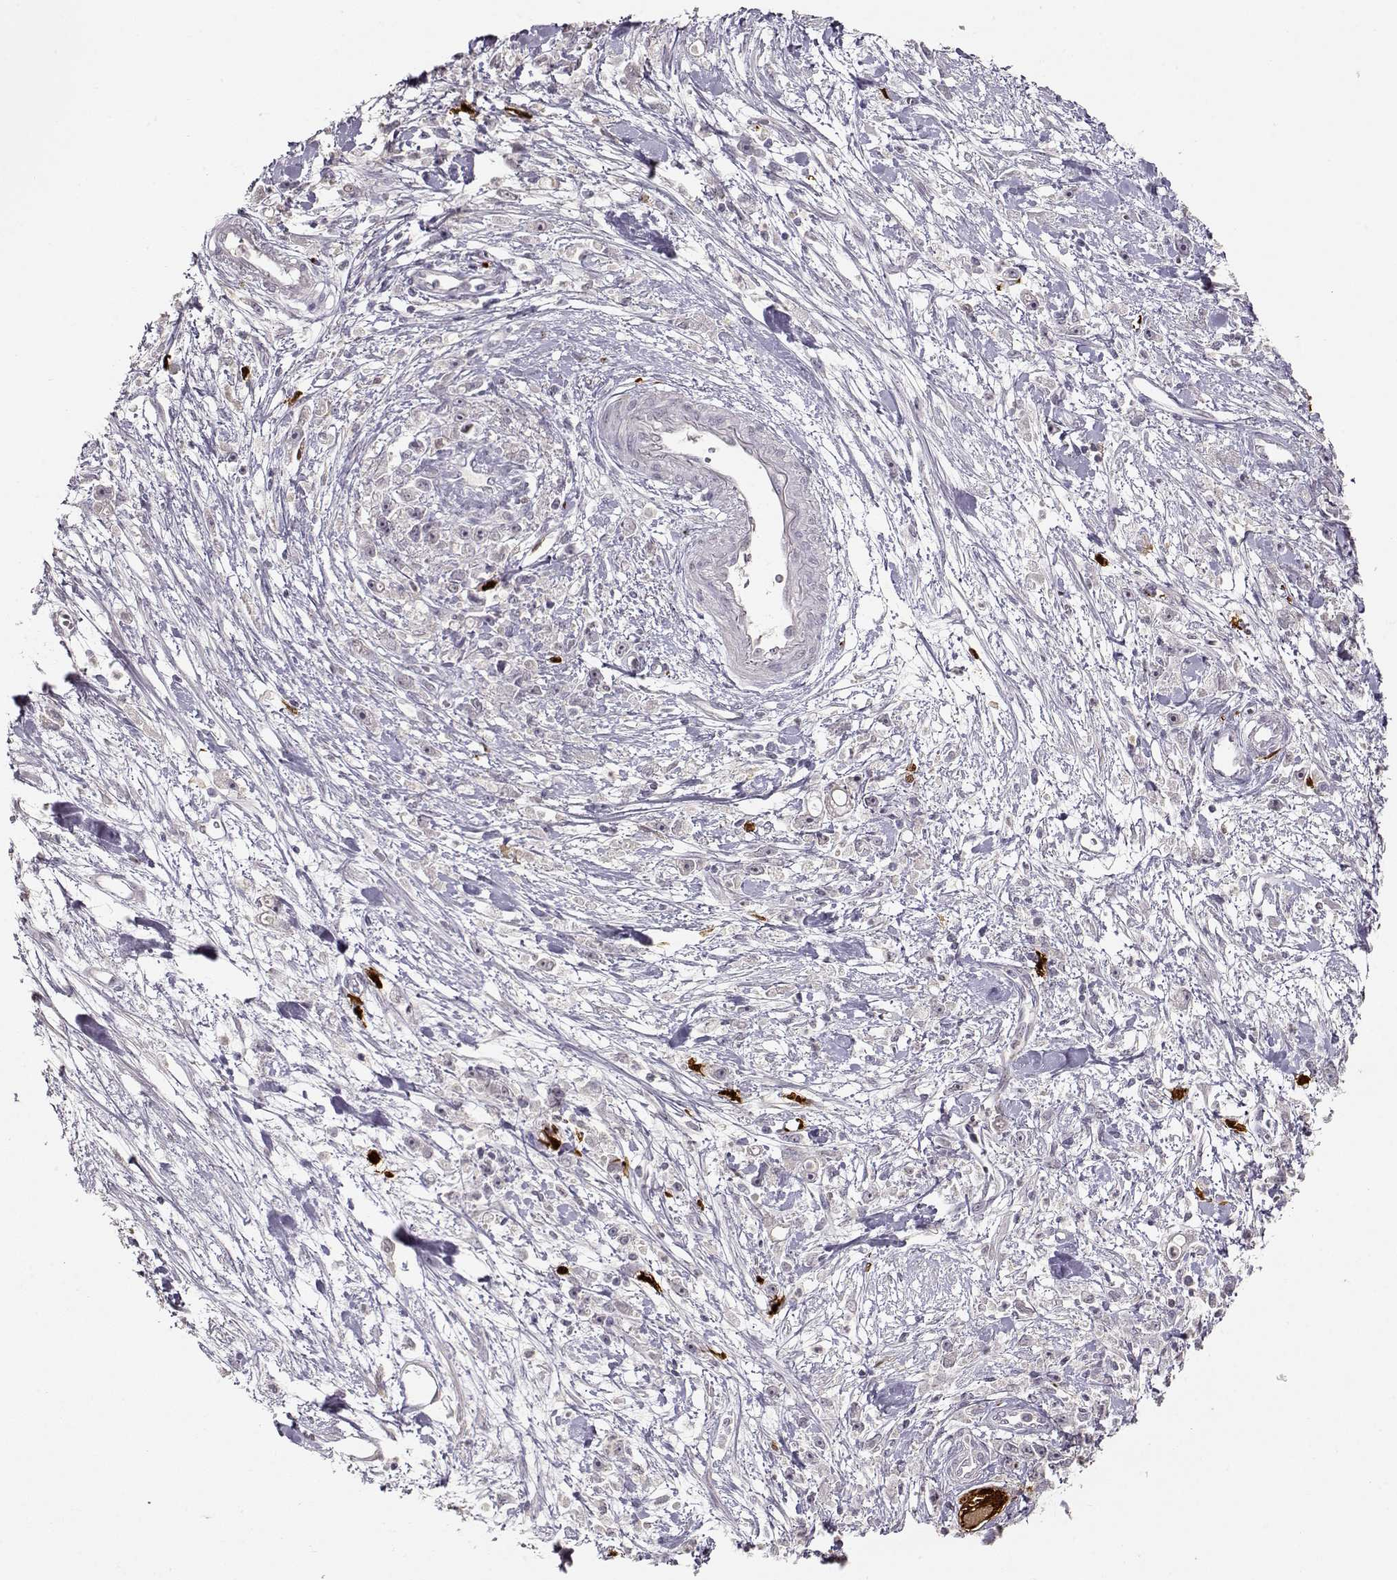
{"staining": {"intensity": "negative", "quantity": "none", "location": "none"}, "tissue": "stomach cancer", "cell_type": "Tumor cells", "image_type": "cancer", "snomed": [{"axis": "morphology", "description": "Adenocarcinoma, NOS"}, {"axis": "topography", "description": "Stomach"}], "caption": "IHC micrograph of neoplastic tissue: stomach cancer stained with DAB (3,3'-diaminobenzidine) demonstrates no significant protein positivity in tumor cells.", "gene": "S100B", "patient": {"sex": "female", "age": 59}}